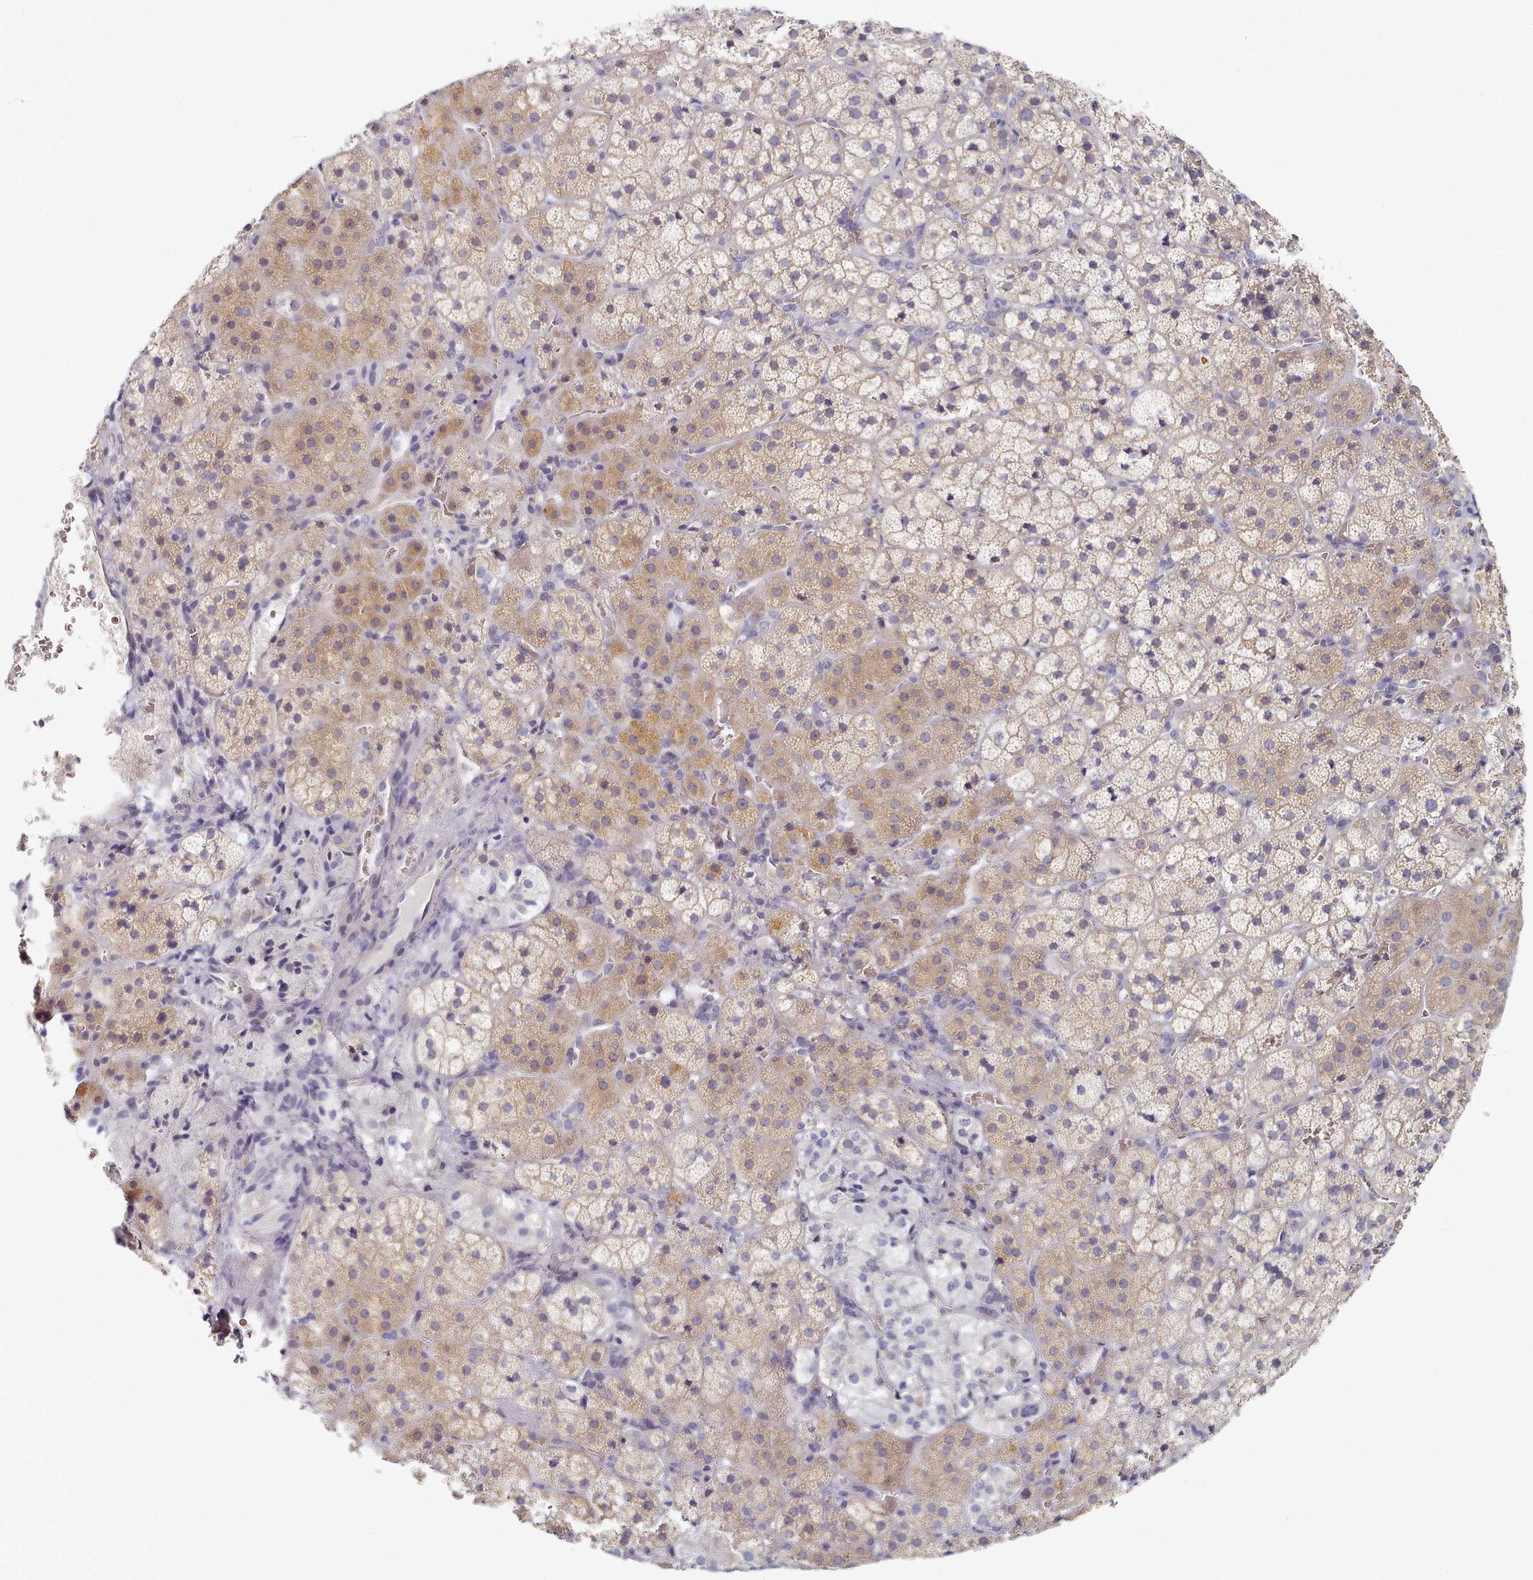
{"staining": {"intensity": "moderate", "quantity": "25%-75%", "location": "cytoplasmic/membranous"}, "tissue": "adrenal gland", "cell_type": "Glandular cells", "image_type": "normal", "snomed": [{"axis": "morphology", "description": "Normal tissue, NOS"}, {"axis": "topography", "description": "Adrenal gland"}], "caption": "Benign adrenal gland shows moderate cytoplasmic/membranous staining in about 25%-75% of glandular cells.", "gene": "TYW1B", "patient": {"sex": "female", "age": 44}}